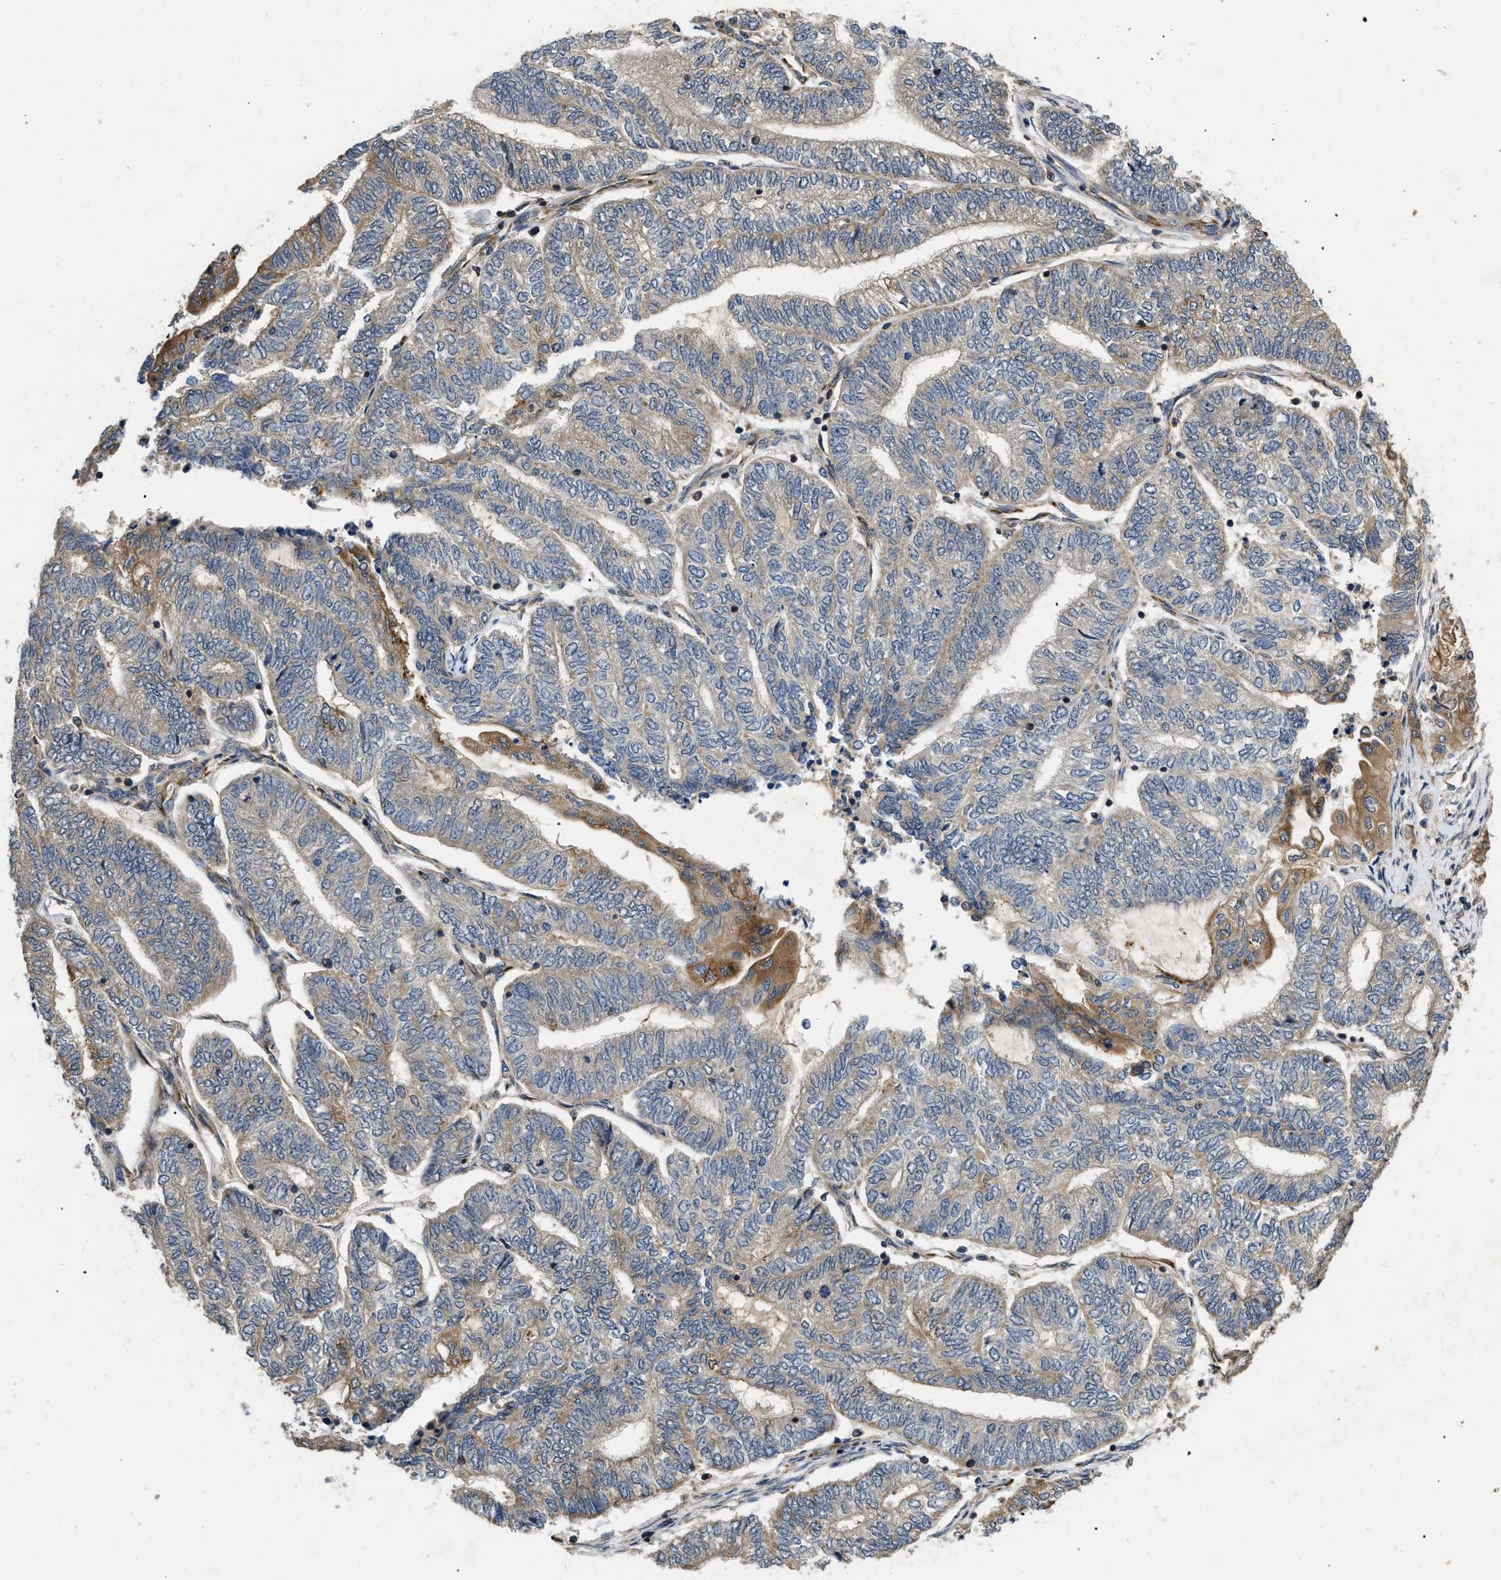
{"staining": {"intensity": "moderate", "quantity": "25%-75%", "location": "cytoplasmic/membranous"}, "tissue": "endometrial cancer", "cell_type": "Tumor cells", "image_type": "cancer", "snomed": [{"axis": "morphology", "description": "Adenocarcinoma, NOS"}, {"axis": "topography", "description": "Uterus"}, {"axis": "topography", "description": "Endometrium"}], "caption": "Endometrial cancer tissue demonstrates moderate cytoplasmic/membranous expression in about 25%-75% of tumor cells (DAB IHC, brown staining for protein, blue staining for nuclei).", "gene": "HMGCR", "patient": {"sex": "female", "age": 70}}